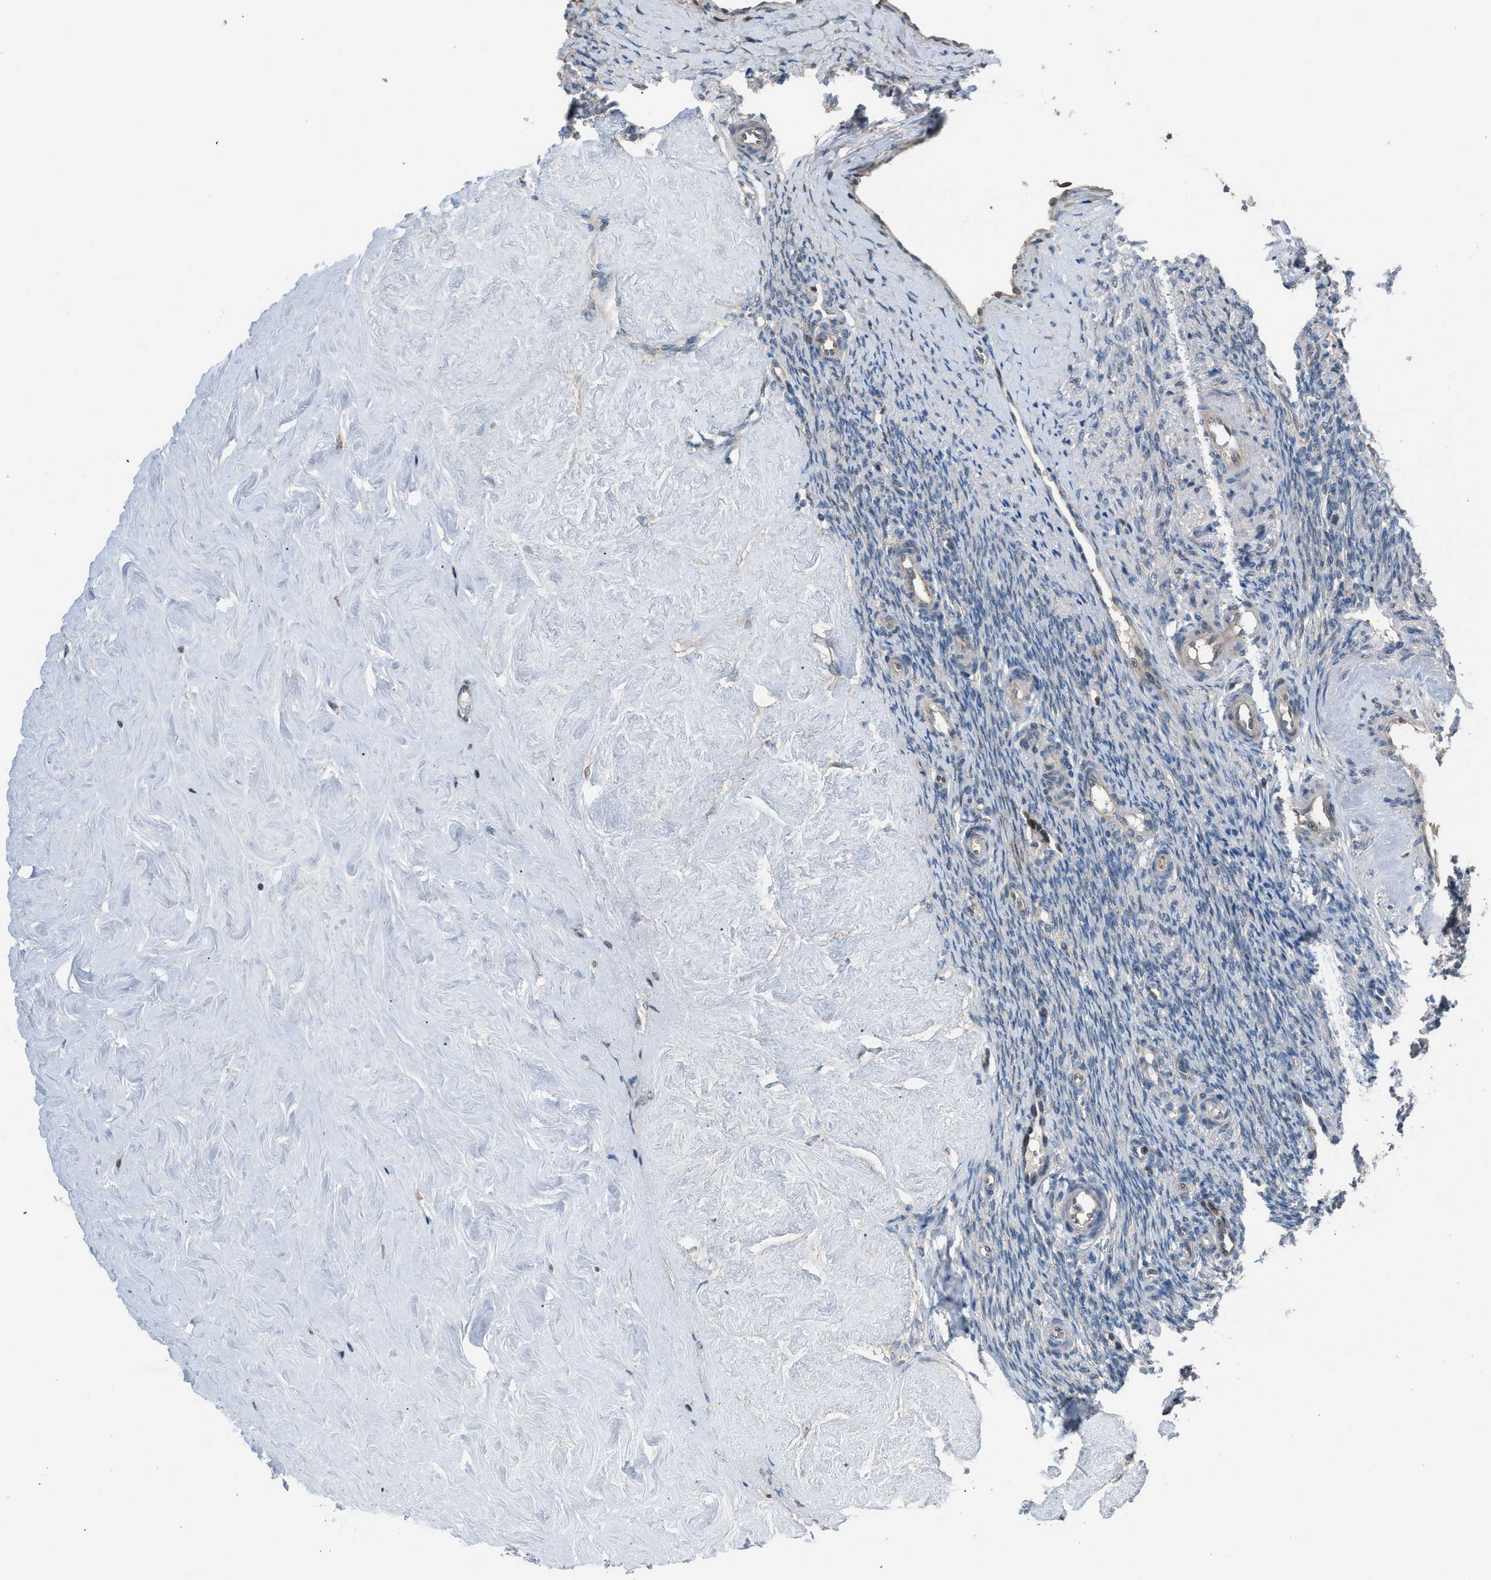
{"staining": {"intensity": "weak", "quantity": "<25%", "location": "cytoplasmic/membranous"}, "tissue": "ovary", "cell_type": "Ovarian stroma cells", "image_type": "normal", "snomed": [{"axis": "morphology", "description": "Normal tissue, NOS"}, {"axis": "topography", "description": "Ovary"}], "caption": "Human ovary stained for a protein using immunohistochemistry demonstrates no positivity in ovarian stroma cells.", "gene": "CRTC1", "patient": {"sex": "female", "age": 41}}